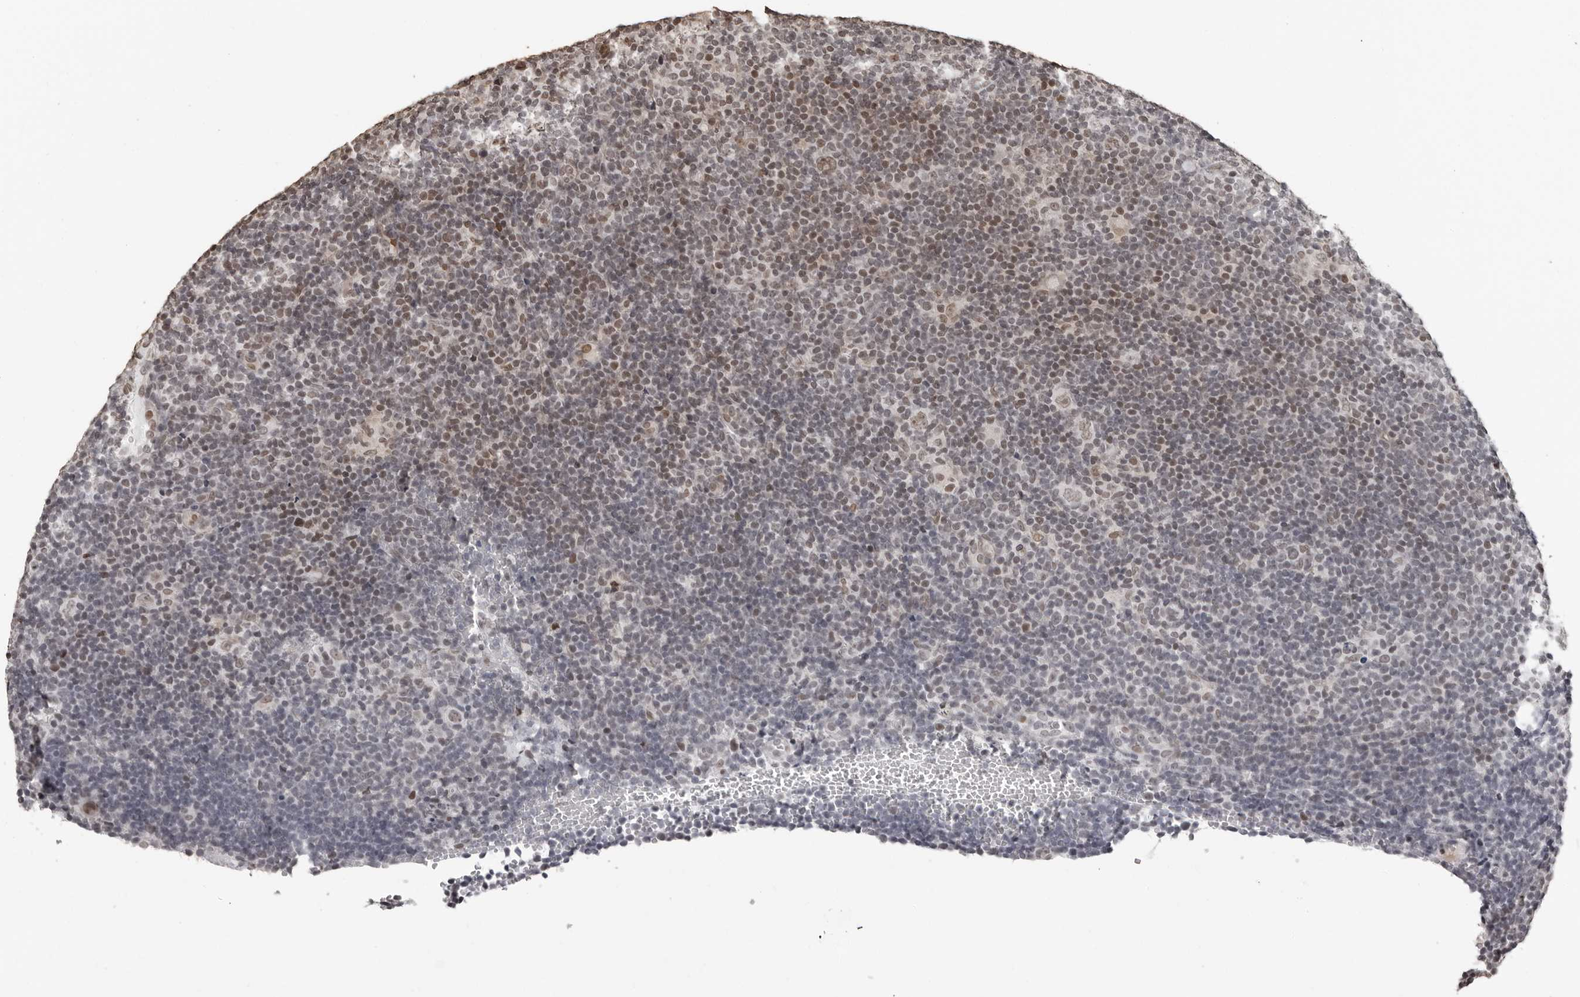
{"staining": {"intensity": "weak", "quantity": "25%-75%", "location": "nuclear"}, "tissue": "lymphoma", "cell_type": "Tumor cells", "image_type": "cancer", "snomed": [{"axis": "morphology", "description": "Hodgkin's disease, NOS"}, {"axis": "topography", "description": "Lymph node"}], "caption": "An immunohistochemistry (IHC) histopathology image of tumor tissue is shown. Protein staining in brown shows weak nuclear positivity in lymphoma within tumor cells. (IHC, brightfield microscopy, high magnification).", "gene": "ORC1", "patient": {"sex": "female", "age": 57}}